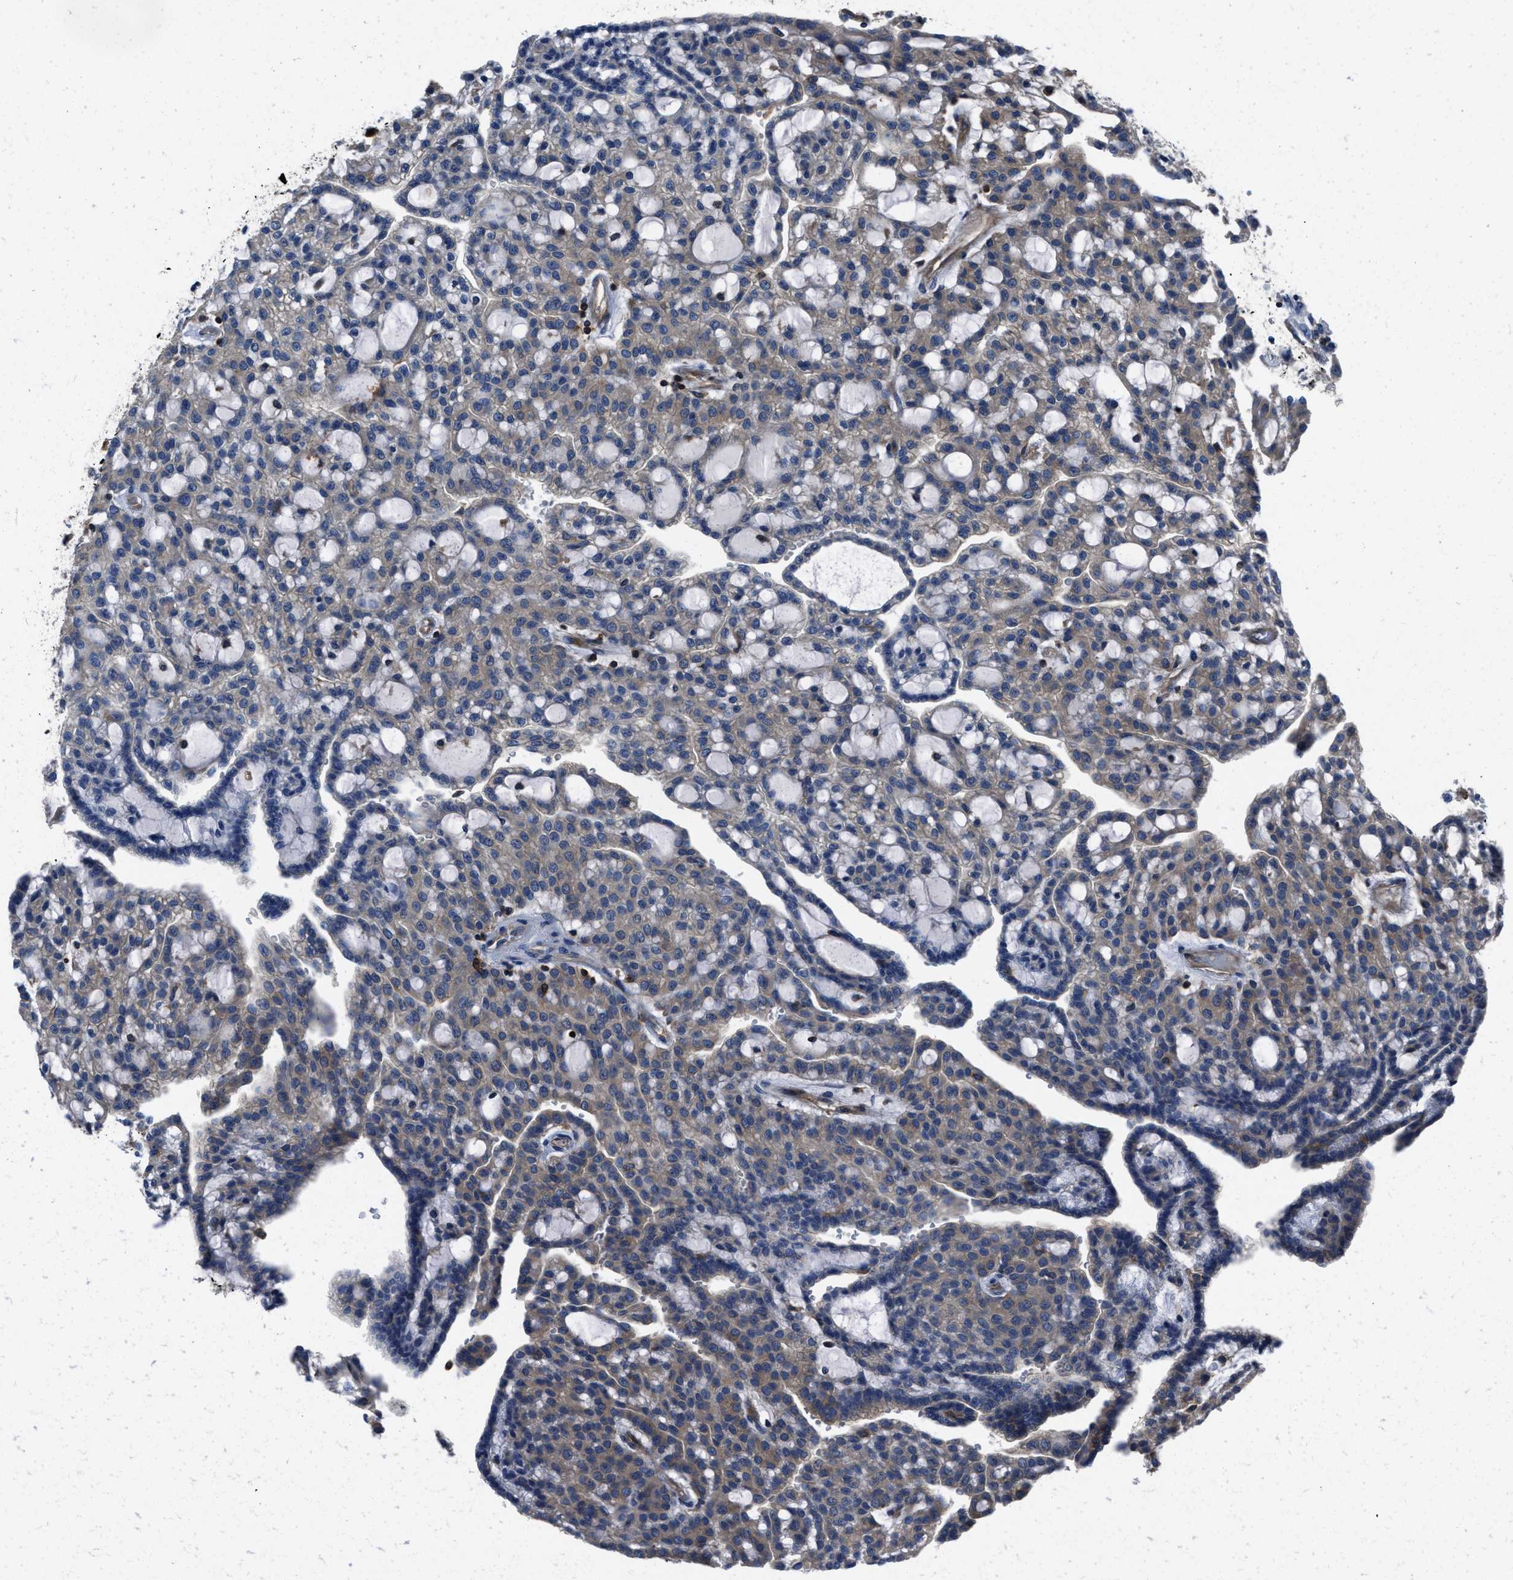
{"staining": {"intensity": "moderate", "quantity": ">75%", "location": "cytoplasmic/membranous"}, "tissue": "renal cancer", "cell_type": "Tumor cells", "image_type": "cancer", "snomed": [{"axis": "morphology", "description": "Adenocarcinoma, NOS"}, {"axis": "topography", "description": "Kidney"}], "caption": "There is medium levels of moderate cytoplasmic/membranous expression in tumor cells of renal adenocarcinoma, as demonstrated by immunohistochemical staining (brown color).", "gene": "YARS1", "patient": {"sex": "male", "age": 63}}